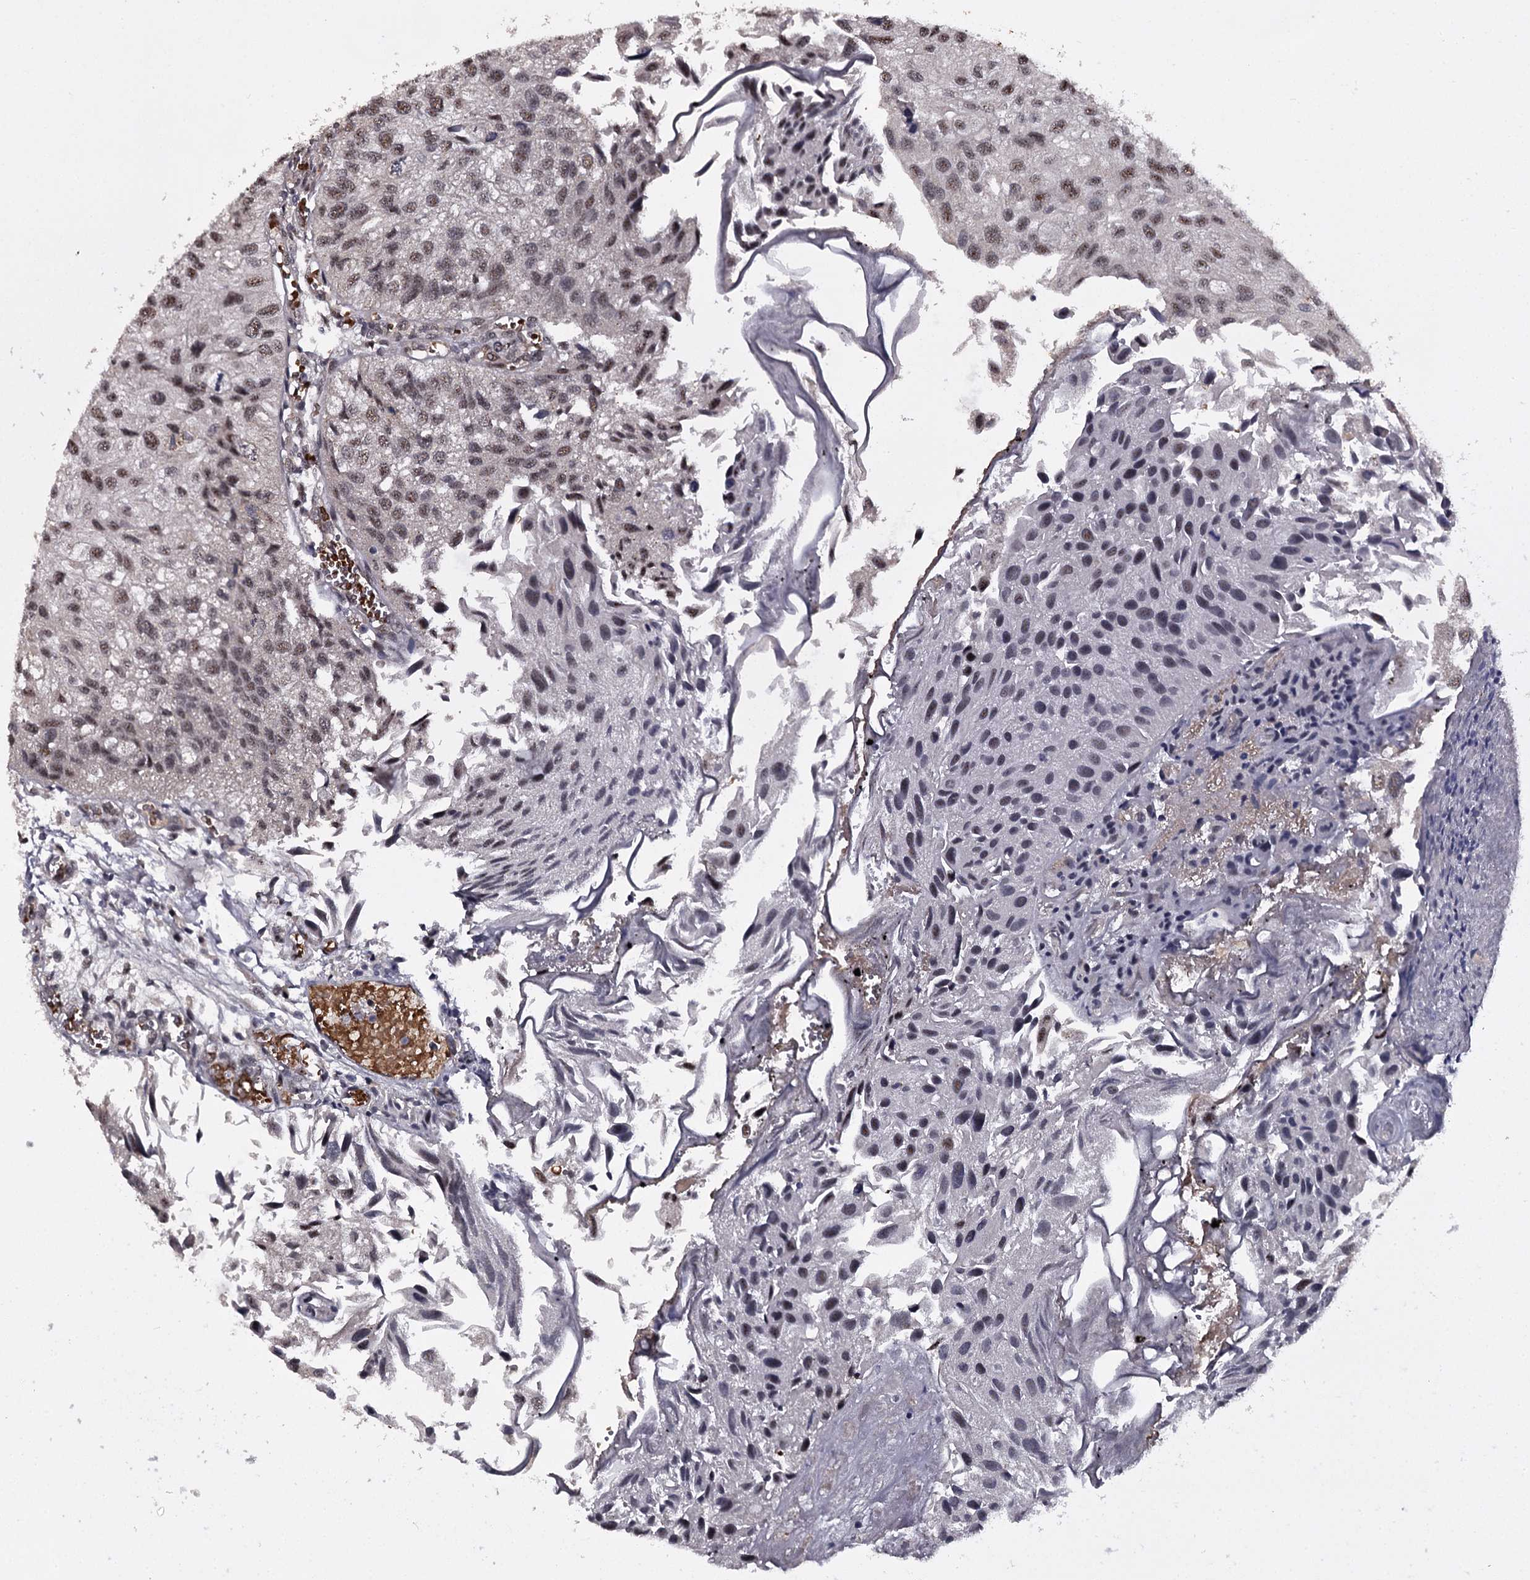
{"staining": {"intensity": "weak", "quantity": "25%-75%", "location": "nuclear"}, "tissue": "urothelial cancer", "cell_type": "Tumor cells", "image_type": "cancer", "snomed": [{"axis": "morphology", "description": "Urothelial carcinoma, Low grade"}, {"axis": "topography", "description": "Urinary bladder"}], "caption": "A histopathology image of human low-grade urothelial carcinoma stained for a protein exhibits weak nuclear brown staining in tumor cells. (IHC, brightfield microscopy, high magnification).", "gene": "RNF44", "patient": {"sex": "female", "age": 89}}